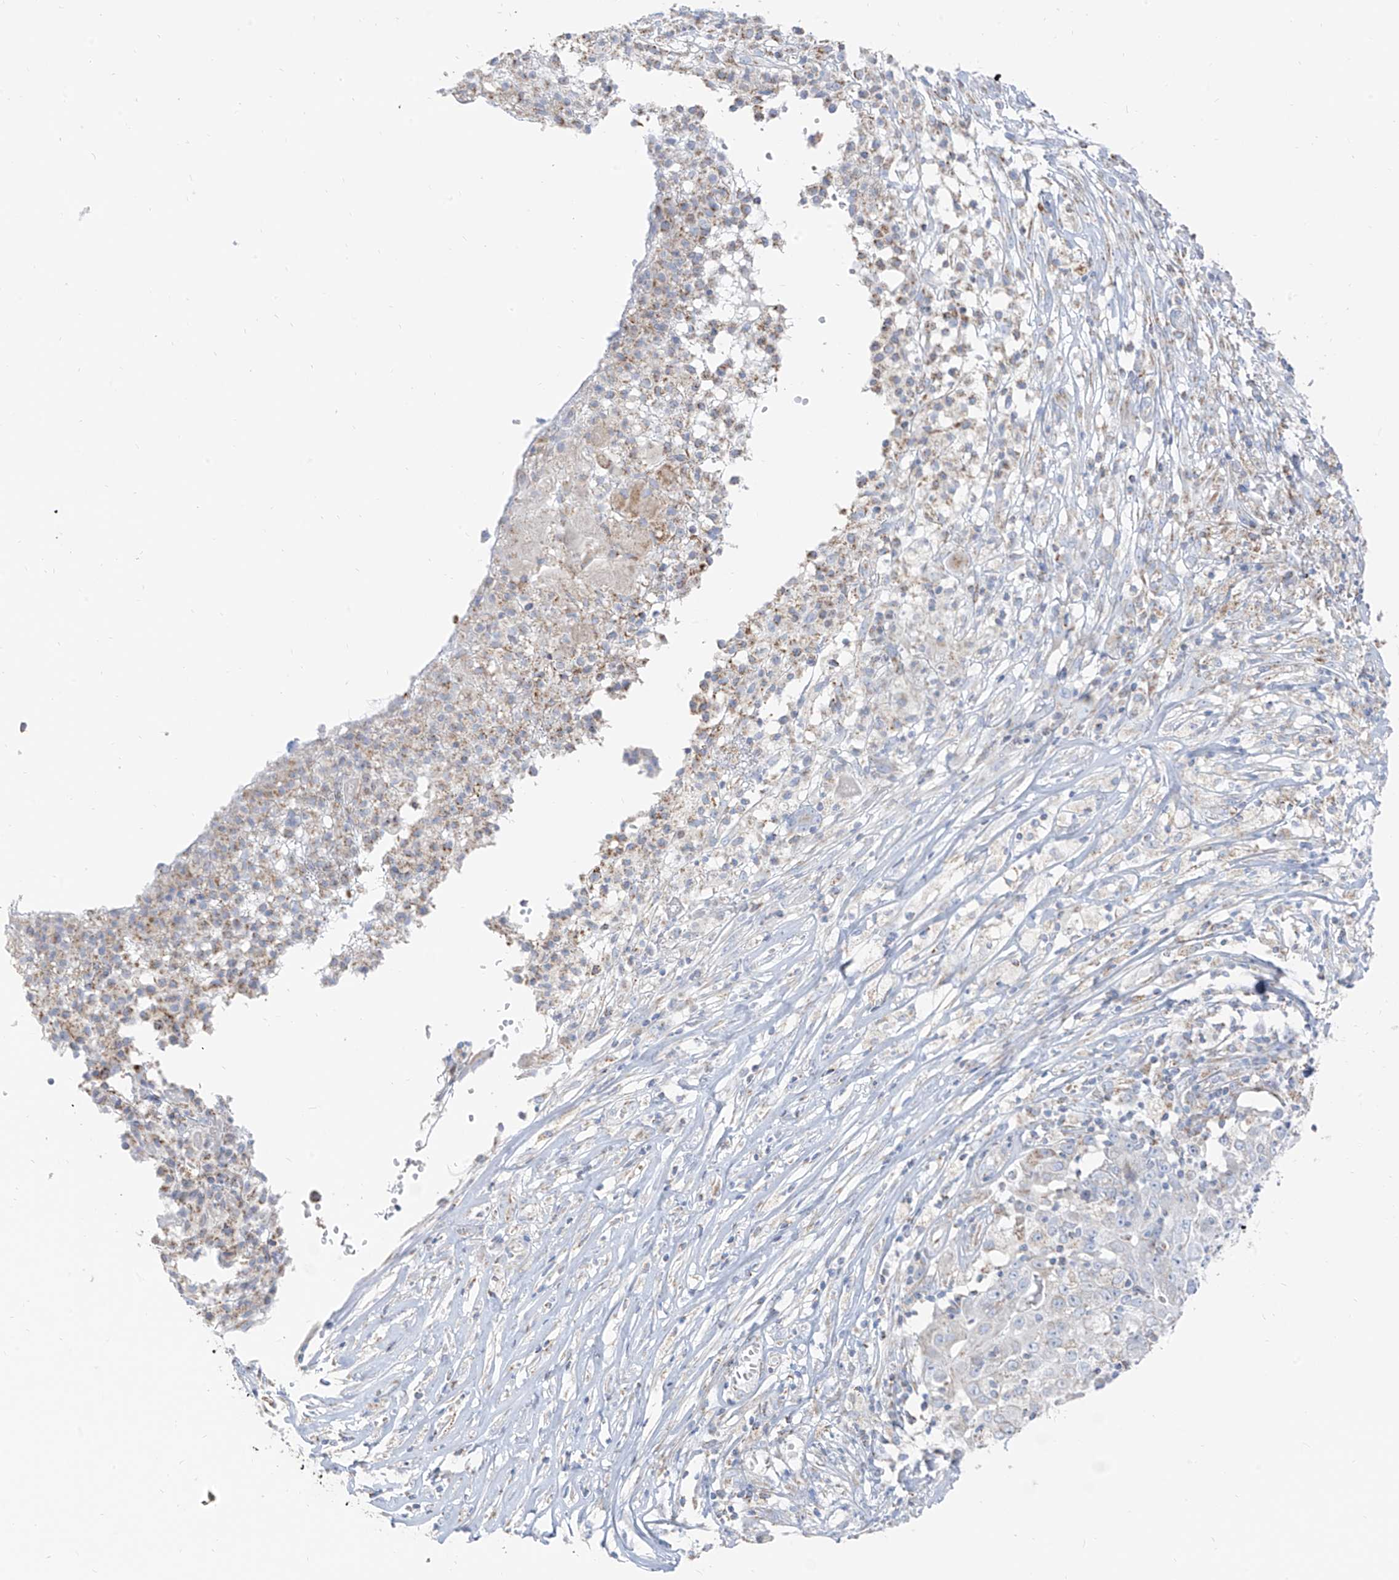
{"staining": {"intensity": "negative", "quantity": "none", "location": "none"}, "tissue": "ovarian cancer", "cell_type": "Tumor cells", "image_type": "cancer", "snomed": [{"axis": "morphology", "description": "Carcinoma, endometroid"}, {"axis": "topography", "description": "Ovary"}], "caption": "Immunohistochemistry (IHC) of endometroid carcinoma (ovarian) exhibits no positivity in tumor cells.", "gene": "ETHE1", "patient": {"sex": "female", "age": 42}}